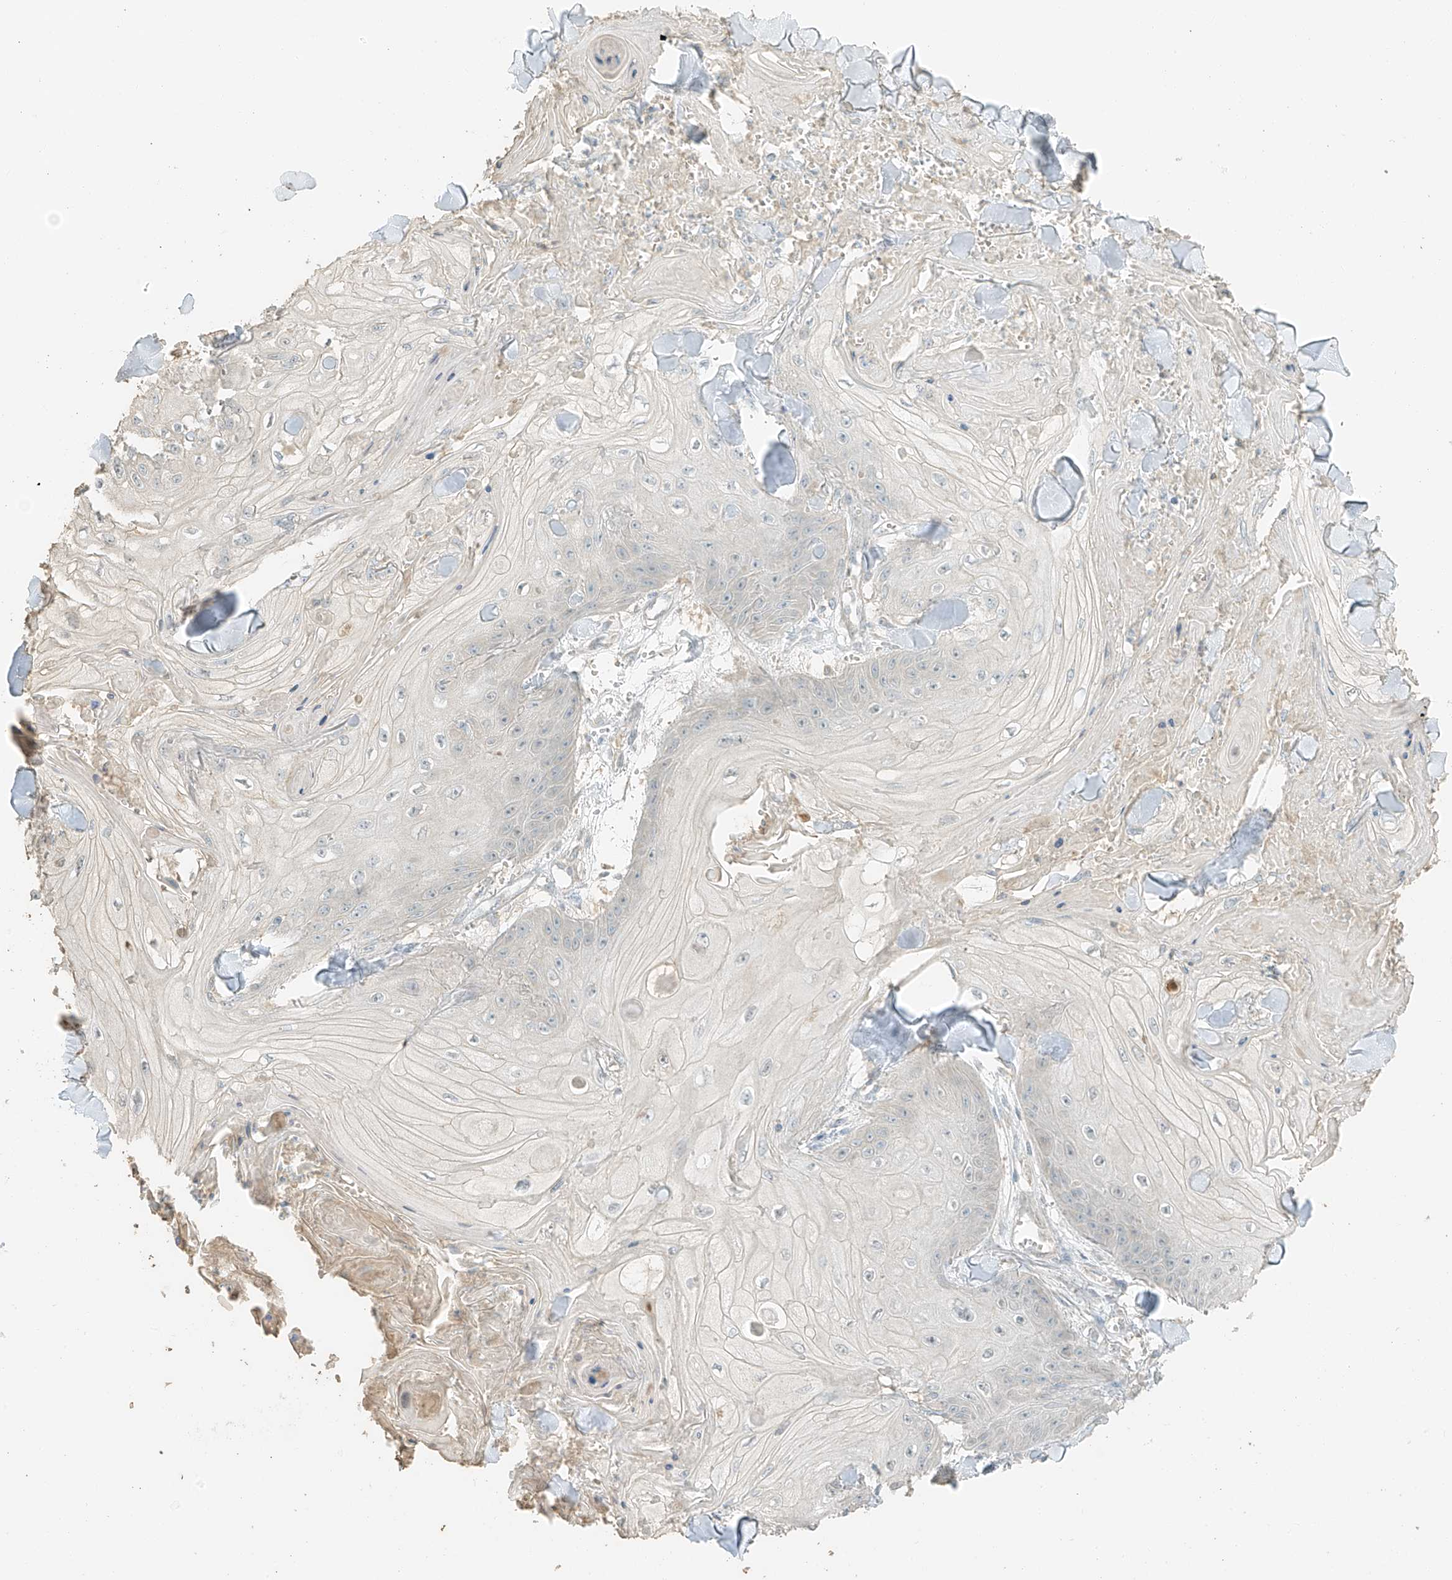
{"staining": {"intensity": "negative", "quantity": "none", "location": "none"}, "tissue": "skin cancer", "cell_type": "Tumor cells", "image_type": "cancer", "snomed": [{"axis": "morphology", "description": "Squamous cell carcinoma, NOS"}, {"axis": "topography", "description": "Skin"}], "caption": "Immunohistochemical staining of human skin cancer (squamous cell carcinoma) shows no significant staining in tumor cells. The staining is performed using DAB brown chromogen with nuclei counter-stained in using hematoxylin.", "gene": "RFTN2", "patient": {"sex": "male", "age": 74}}